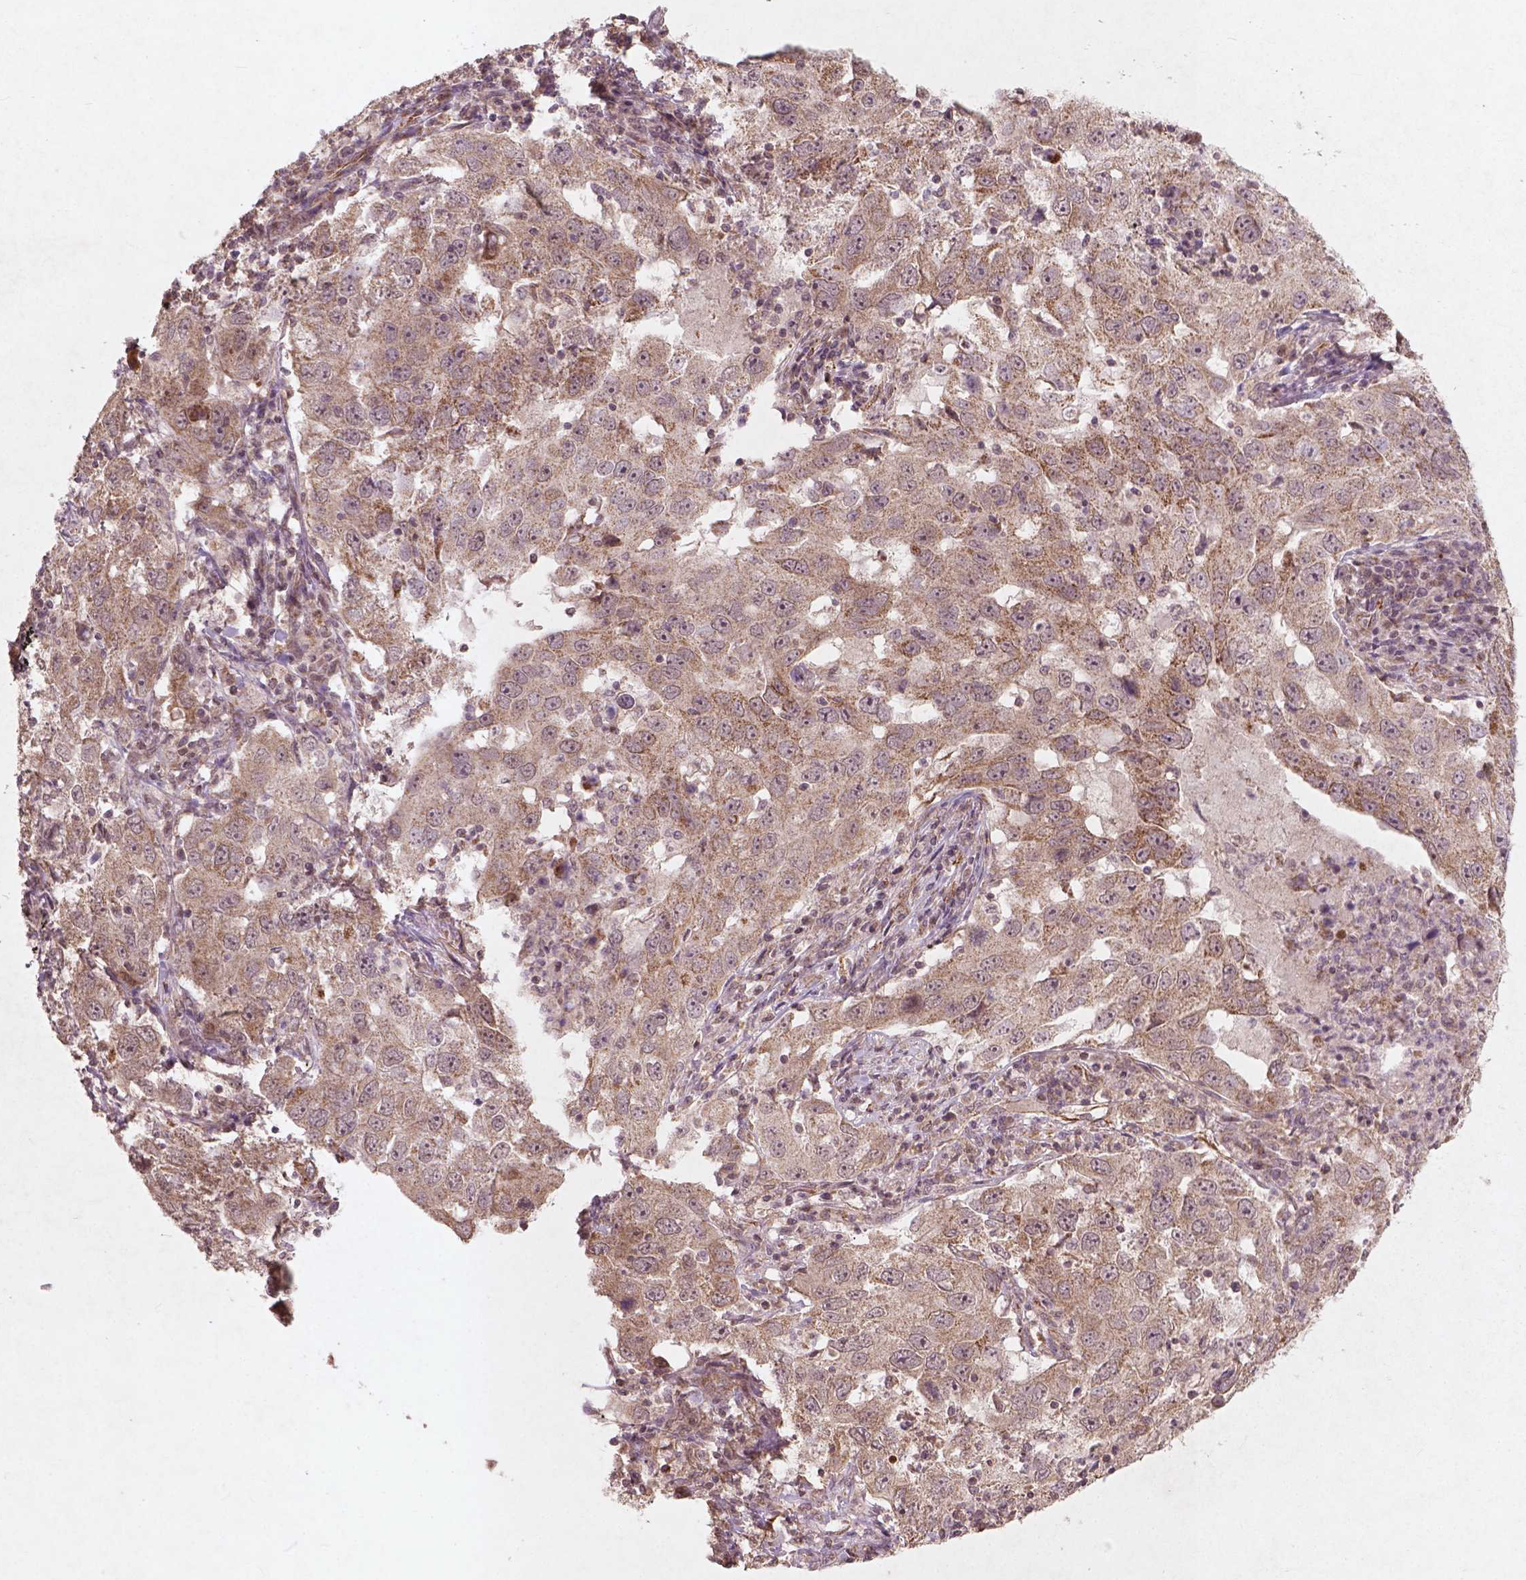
{"staining": {"intensity": "weak", "quantity": ">75%", "location": "cytoplasmic/membranous"}, "tissue": "lung cancer", "cell_type": "Tumor cells", "image_type": "cancer", "snomed": [{"axis": "morphology", "description": "Adenocarcinoma, NOS"}, {"axis": "topography", "description": "Lung"}], "caption": "This micrograph demonstrates immunohistochemistry staining of human lung cancer, with low weak cytoplasmic/membranous expression in approximately >75% of tumor cells.", "gene": "SMAD2", "patient": {"sex": "male", "age": 73}}